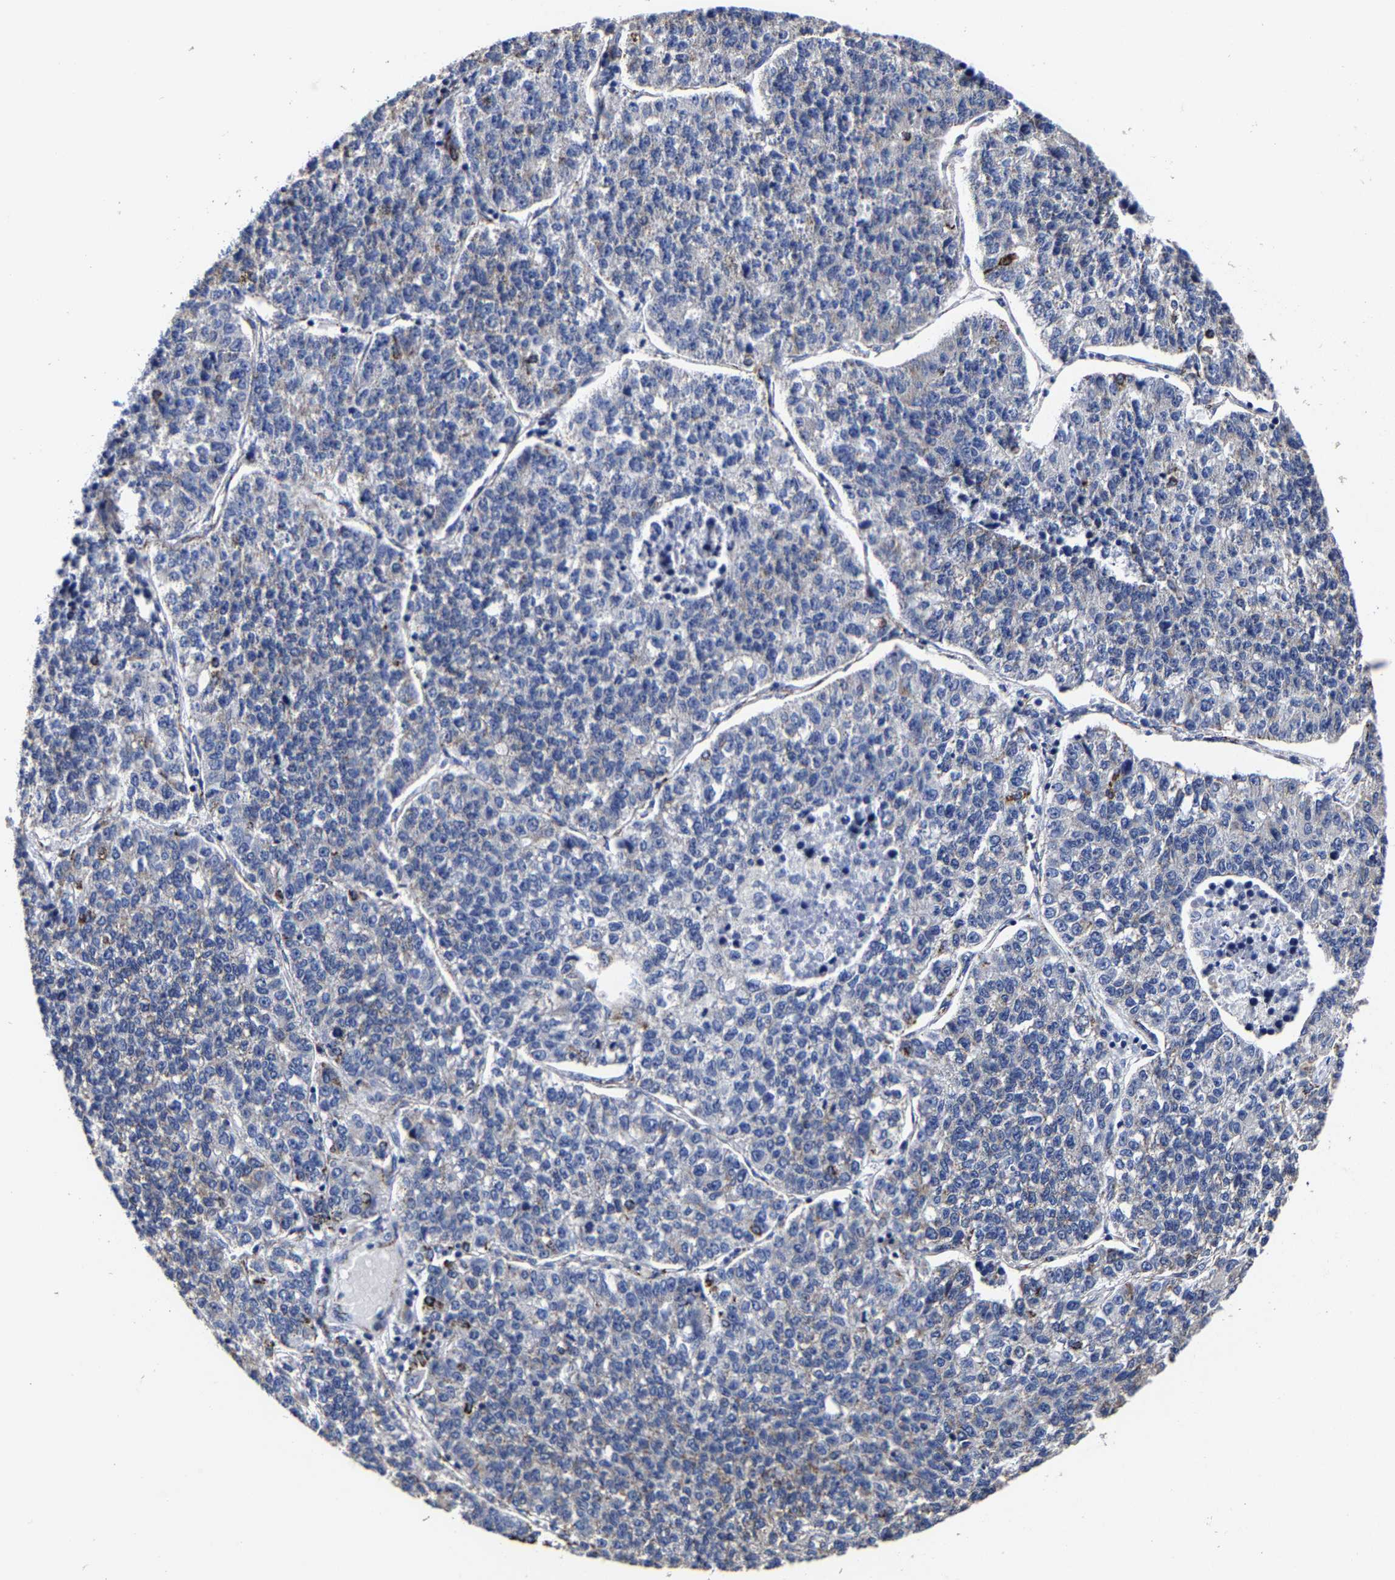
{"staining": {"intensity": "negative", "quantity": "none", "location": "none"}, "tissue": "lung cancer", "cell_type": "Tumor cells", "image_type": "cancer", "snomed": [{"axis": "morphology", "description": "Adenocarcinoma, NOS"}, {"axis": "topography", "description": "Lung"}], "caption": "IHC of lung cancer reveals no expression in tumor cells.", "gene": "AASS", "patient": {"sex": "male", "age": 49}}